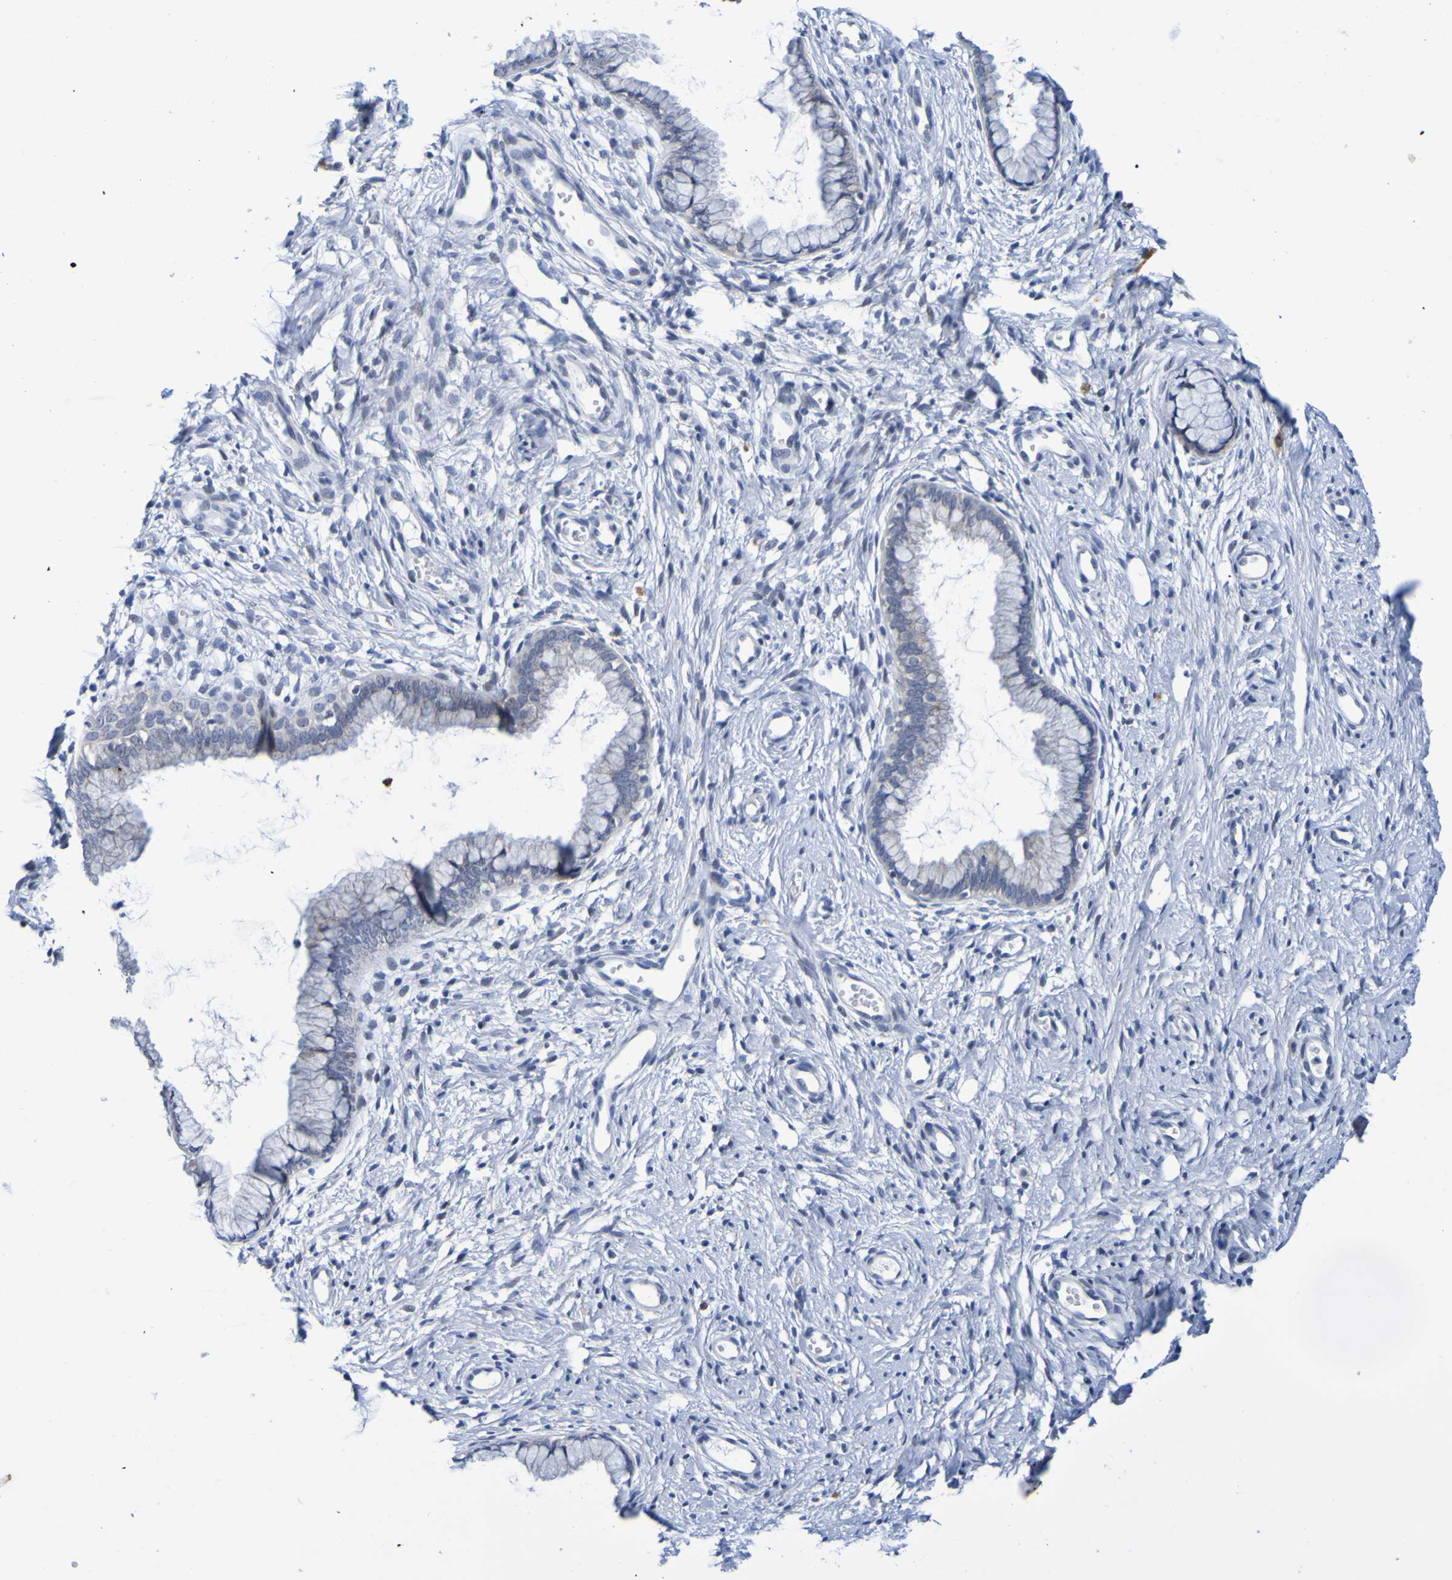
{"staining": {"intensity": "weak", "quantity": "<25%", "location": "cytoplasmic/membranous"}, "tissue": "cervix", "cell_type": "Glandular cells", "image_type": "normal", "snomed": [{"axis": "morphology", "description": "Normal tissue, NOS"}, {"axis": "topography", "description": "Cervix"}], "caption": "Photomicrograph shows no protein staining in glandular cells of normal cervix.", "gene": "VMA21", "patient": {"sex": "female", "age": 65}}